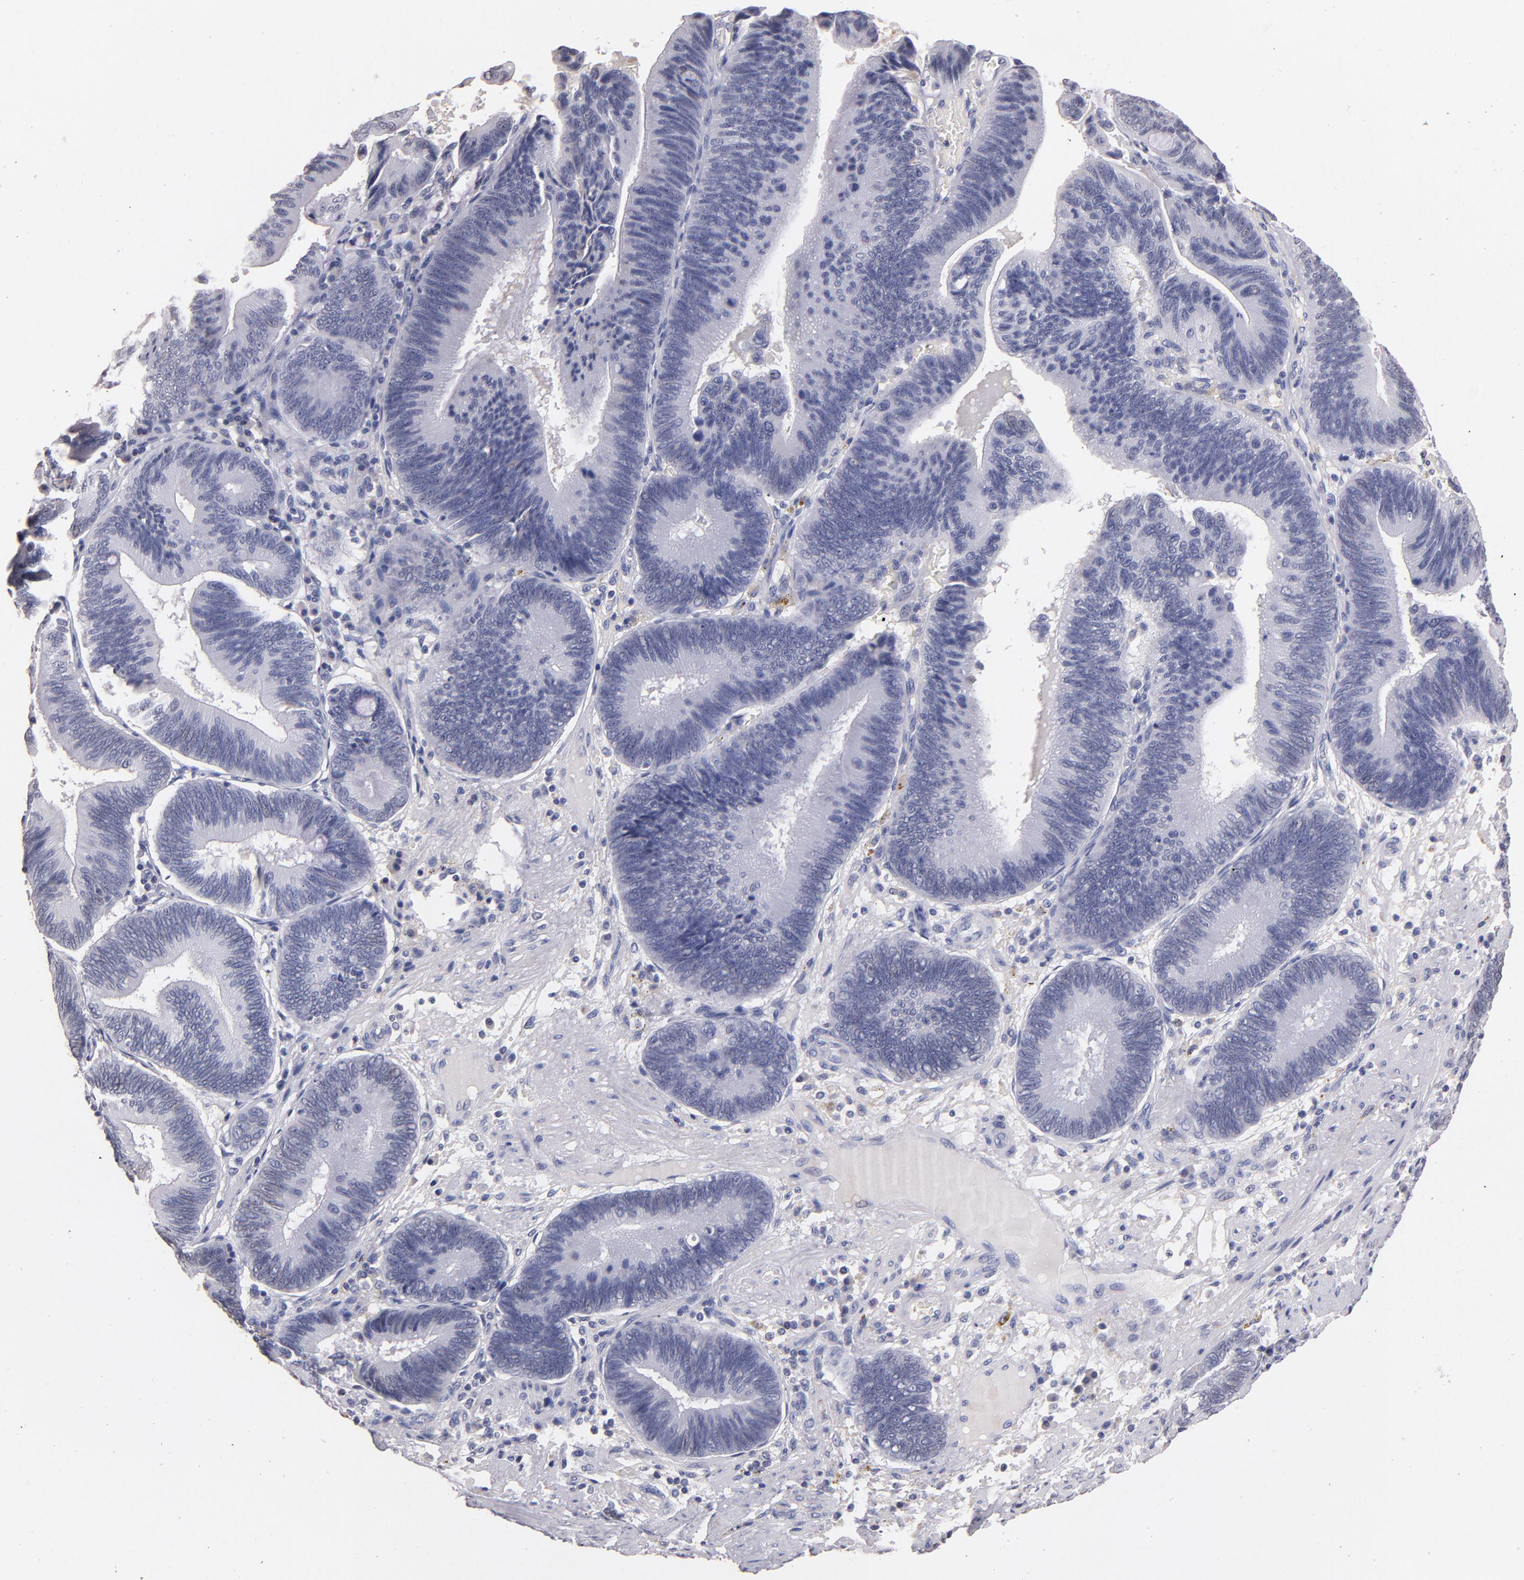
{"staining": {"intensity": "negative", "quantity": "none", "location": "none"}, "tissue": "pancreatic cancer", "cell_type": "Tumor cells", "image_type": "cancer", "snomed": [{"axis": "morphology", "description": "Adenocarcinoma, NOS"}, {"axis": "topography", "description": "Pancreas"}], "caption": "An IHC image of pancreatic cancer is shown. There is no staining in tumor cells of pancreatic cancer.", "gene": "SOX10", "patient": {"sex": "male", "age": 82}}